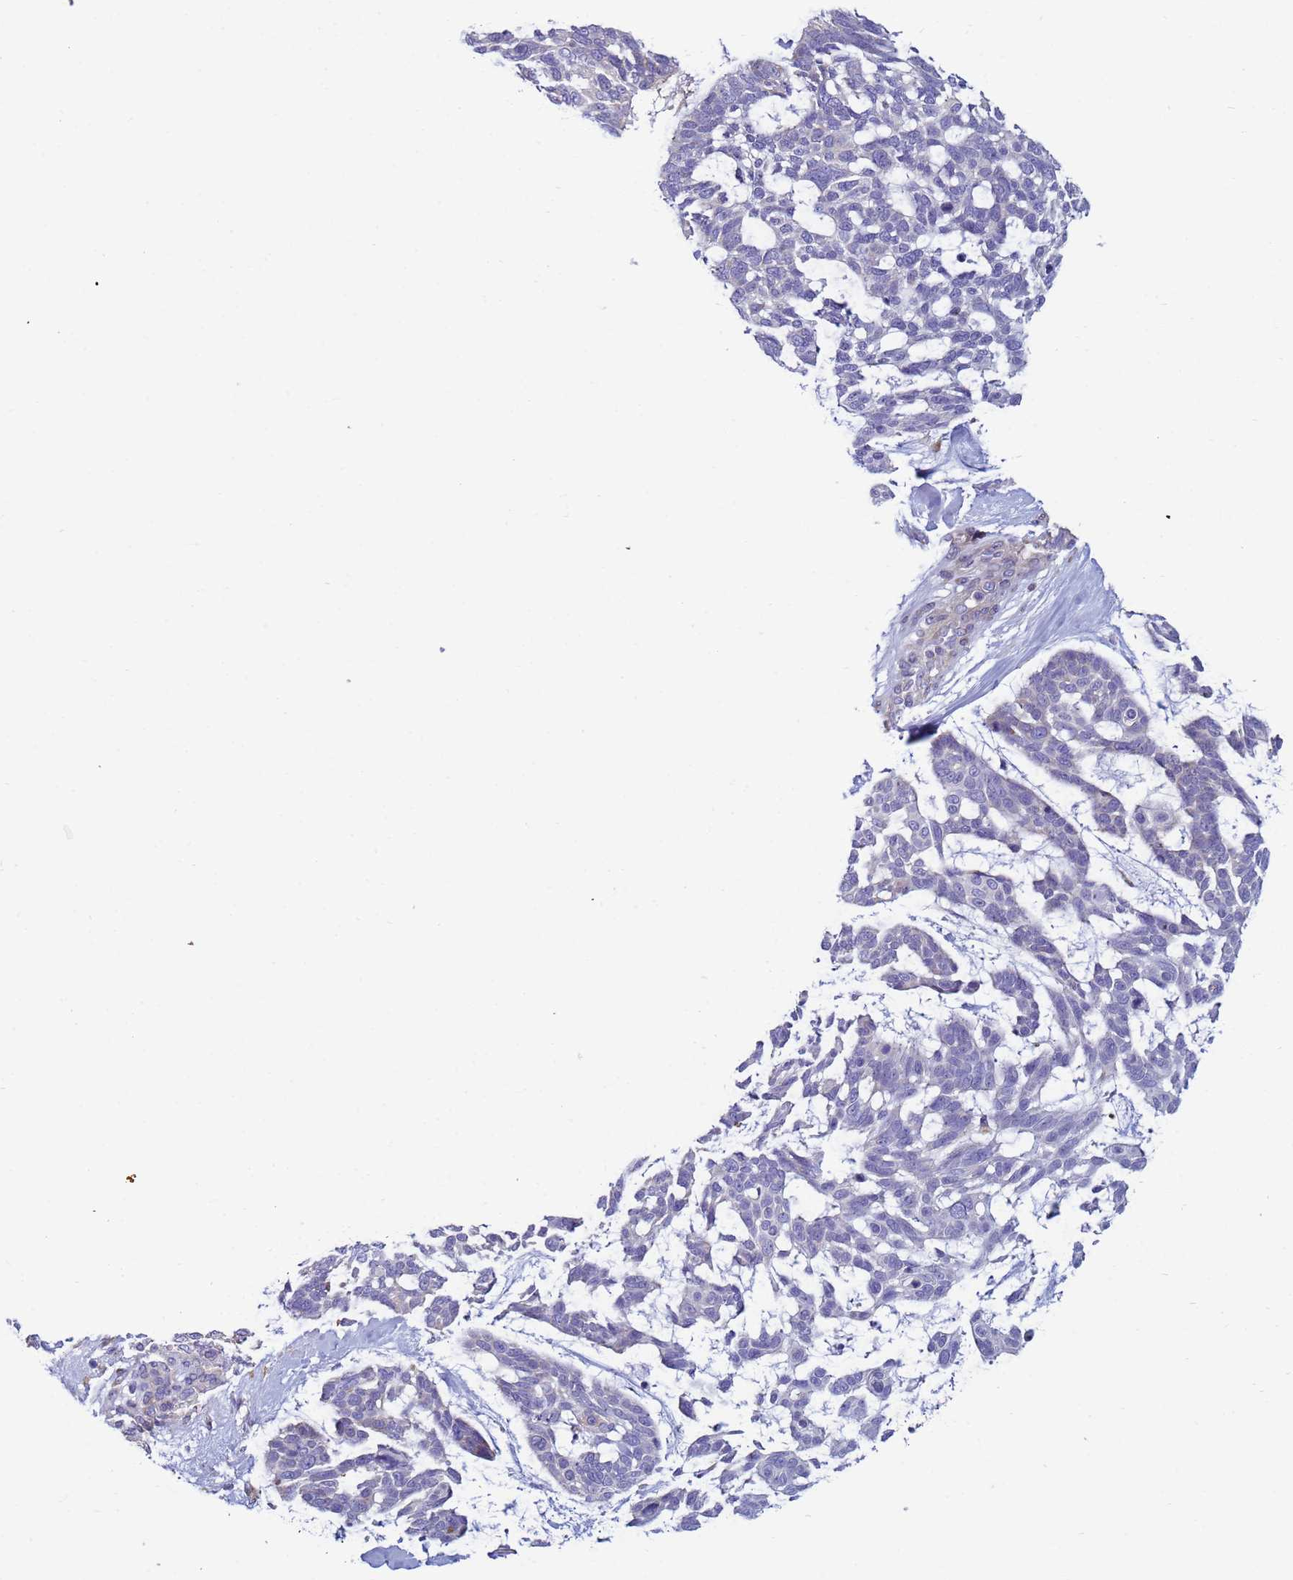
{"staining": {"intensity": "negative", "quantity": "none", "location": "none"}, "tissue": "skin cancer", "cell_type": "Tumor cells", "image_type": "cancer", "snomed": [{"axis": "morphology", "description": "Basal cell carcinoma"}, {"axis": "topography", "description": "Skin"}], "caption": "DAB (3,3'-diaminobenzidine) immunohistochemical staining of human basal cell carcinoma (skin) reveals no significant expression in tumor cells.", "gene": "TRPC6", "patient": {"sex": "male", "age": 88}}